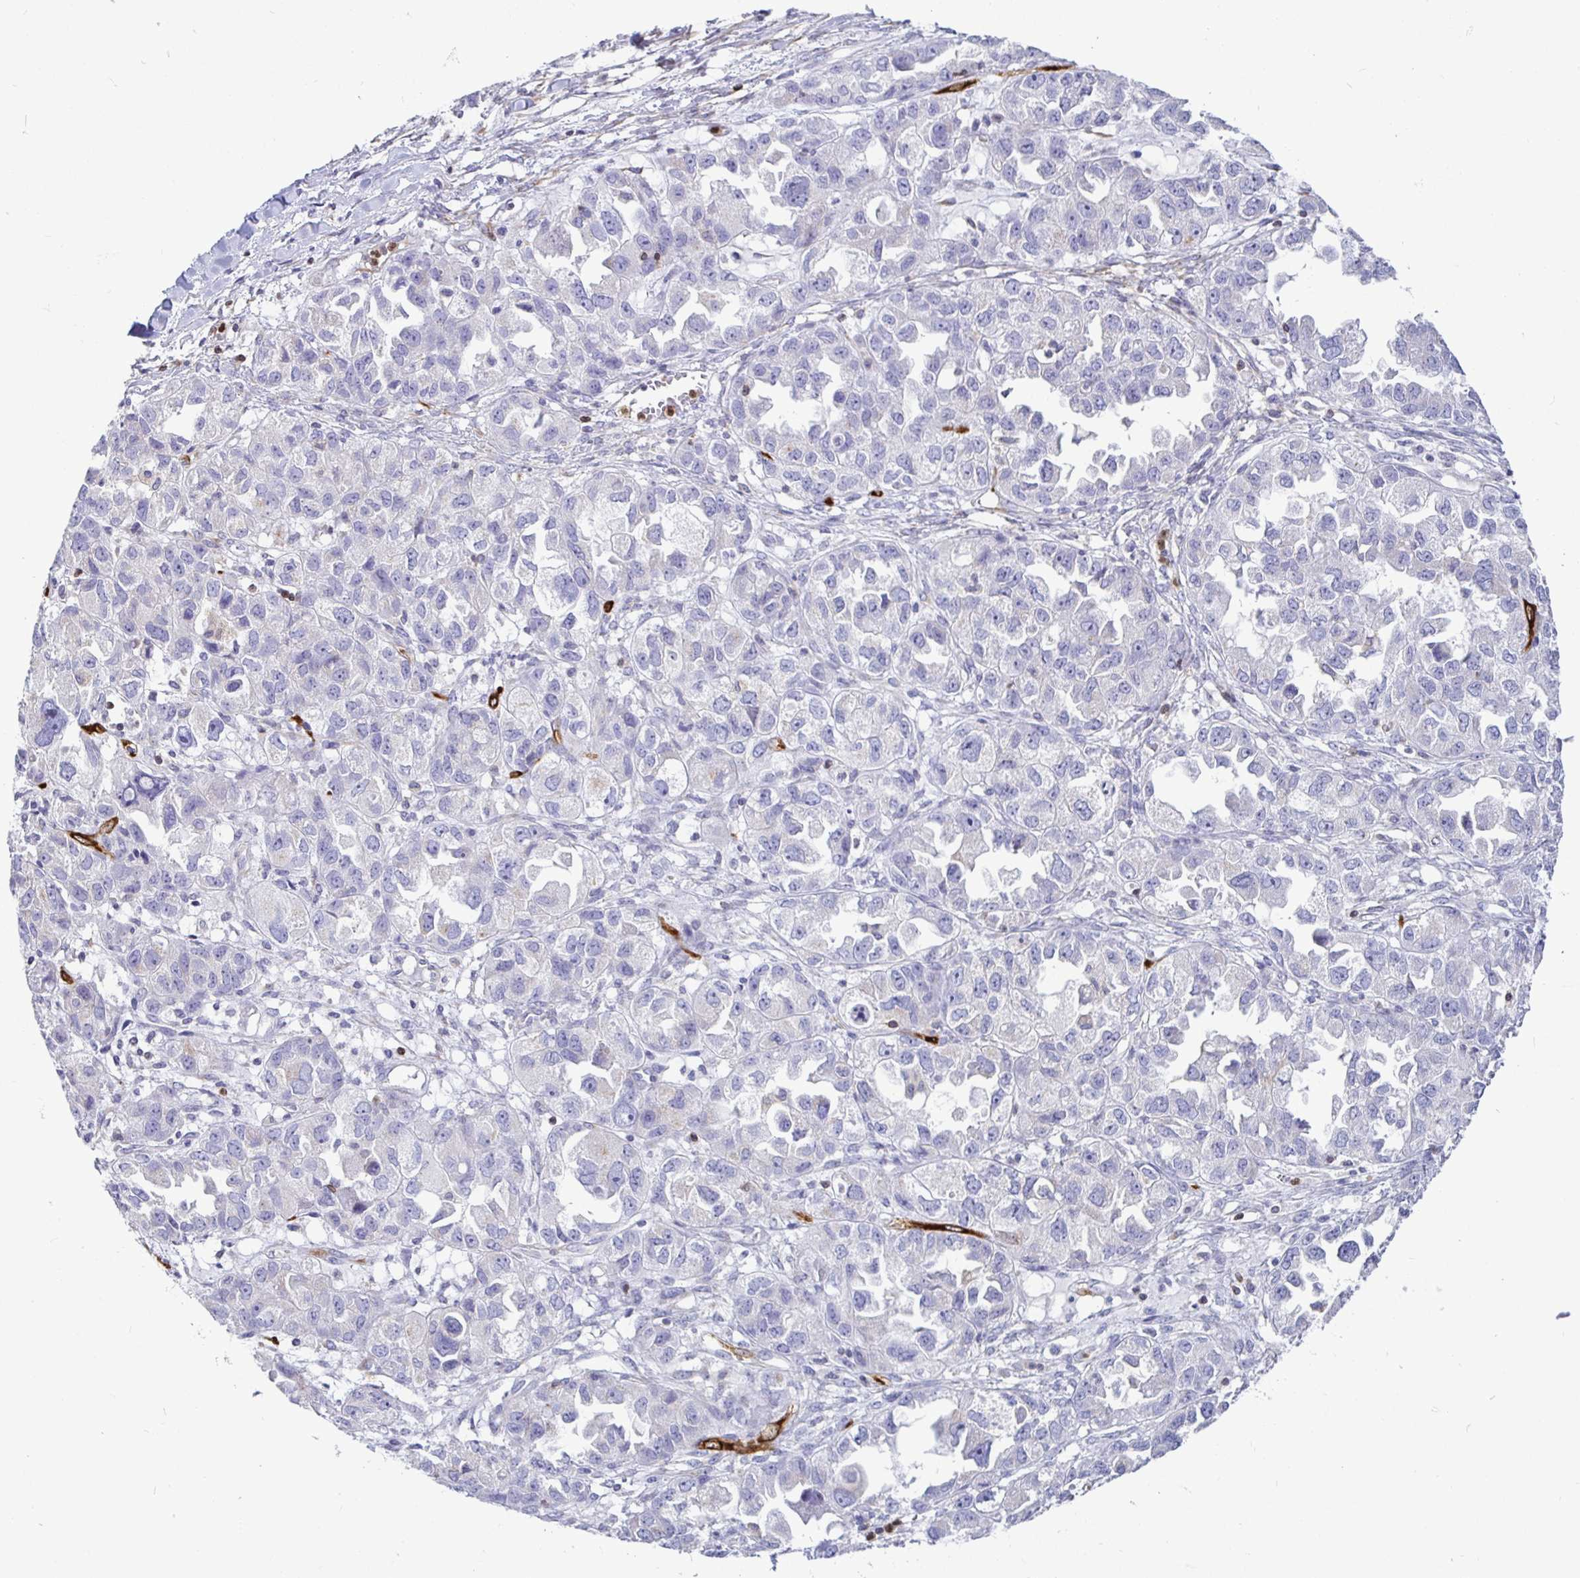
{"staining": {"intensity": "negative", "quantity": "none", "location": "none"}, "tissue": "ovarian cancer", "cell_type": "Tumor cells", "image_type": "cancer", "snomed": [{"axis": "morphology", "description": "Cystadenocarcinoma, serous, NOS"}, {"axis": "topography", "description": "Ovary"}], "caption": "Immunohistochemistry micrograph of neoplastic tissue: ovarian cancer (serous cystadenocarcinoma) stained with DAB displays no significant protein staining in tumor cells.", "gene": "TP53I11", "patient": {"sex": "female", "age": 84}}